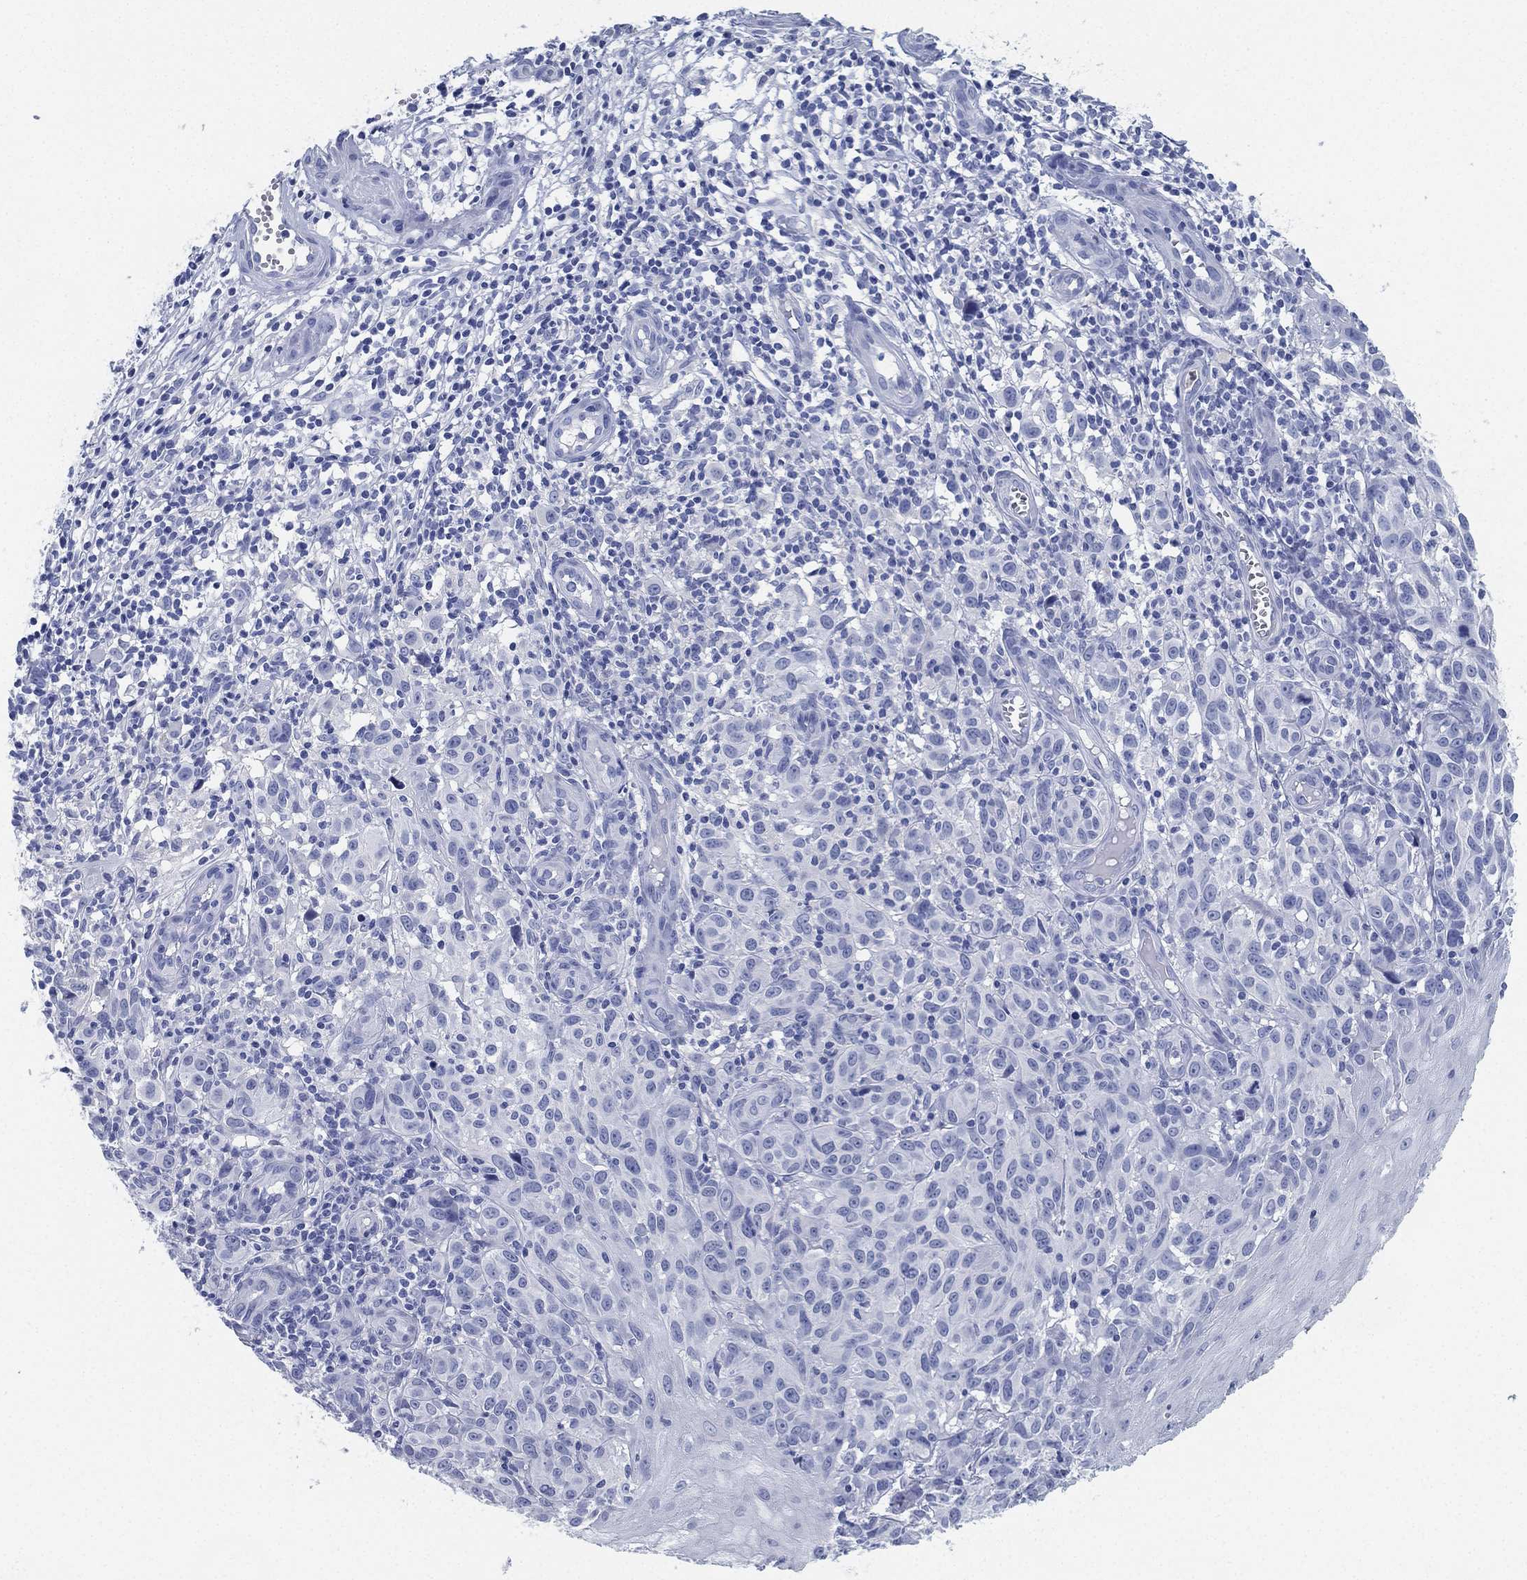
{"staining": {"intensity": "negative", "quantity": "none", "location": "none"}, "tissue": "melanoma", "cell_type": "Tumor cells", "image_type": "cancer", "snomed": [{"axis": "morphology", "description": "Malignant melanoma, NOS"}, {"axis": "topography", "description": "Skin"}], "caption": "A histopathology image of melanoma stained for a protein reveals no brown staining in tumor cells. Nuclei are stained in blue.", "gene": "DEFB121", "patient": {"sex": "female", "age": 53}}